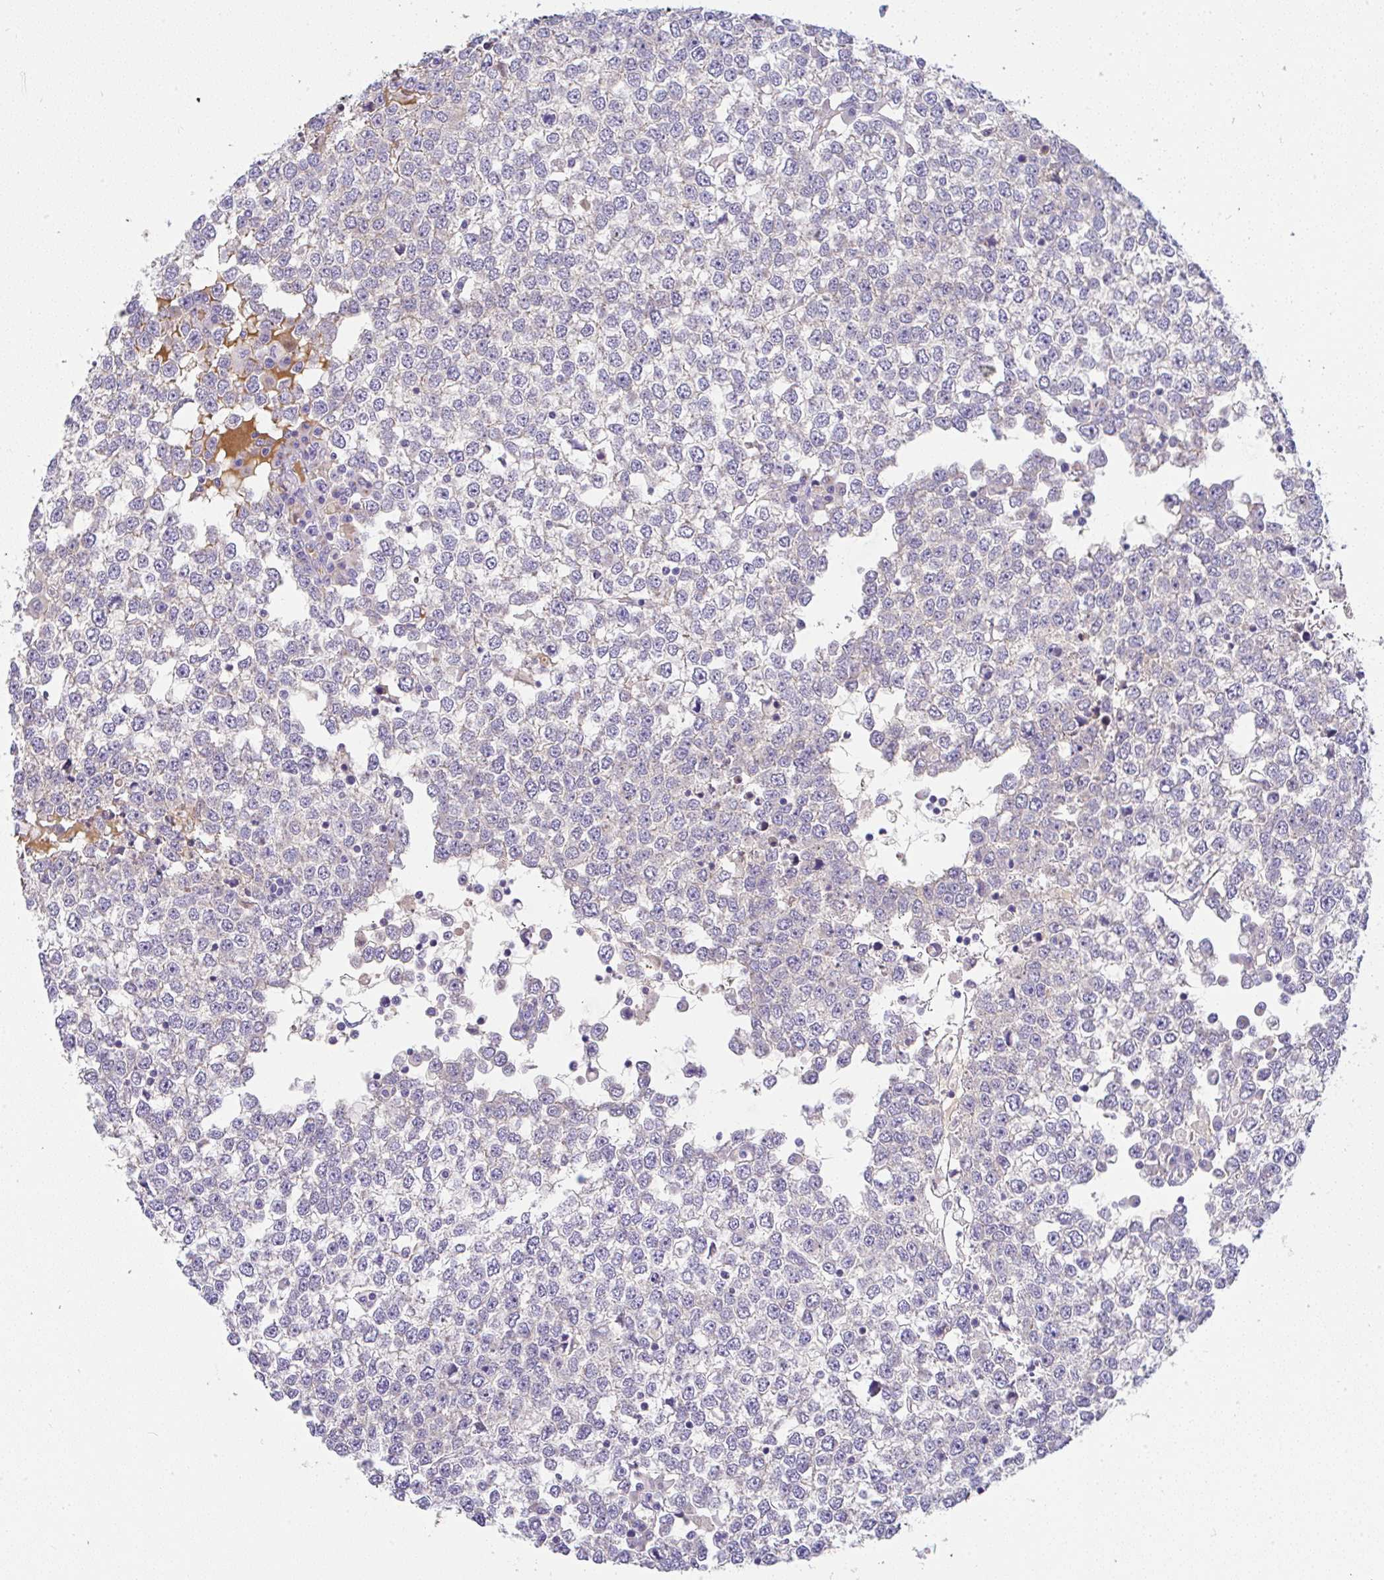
{"staining": {"intensity": "negative", "quantity": "none", "location": "none"}, "tissue": "testis cancer", "cell_type": "Tumor cells", "image_type": "cancer", "snomed": [{"axis": "morphology", "description": "Seminoma, NOS"}, {"axis": "topography", "description": "Testis"}], "caption": "The micrograph reveals no significant staining in tumor cells of testis seminoma.", "gene": "SERPINE3", "patient": {"sex": "male", "age": 65}}